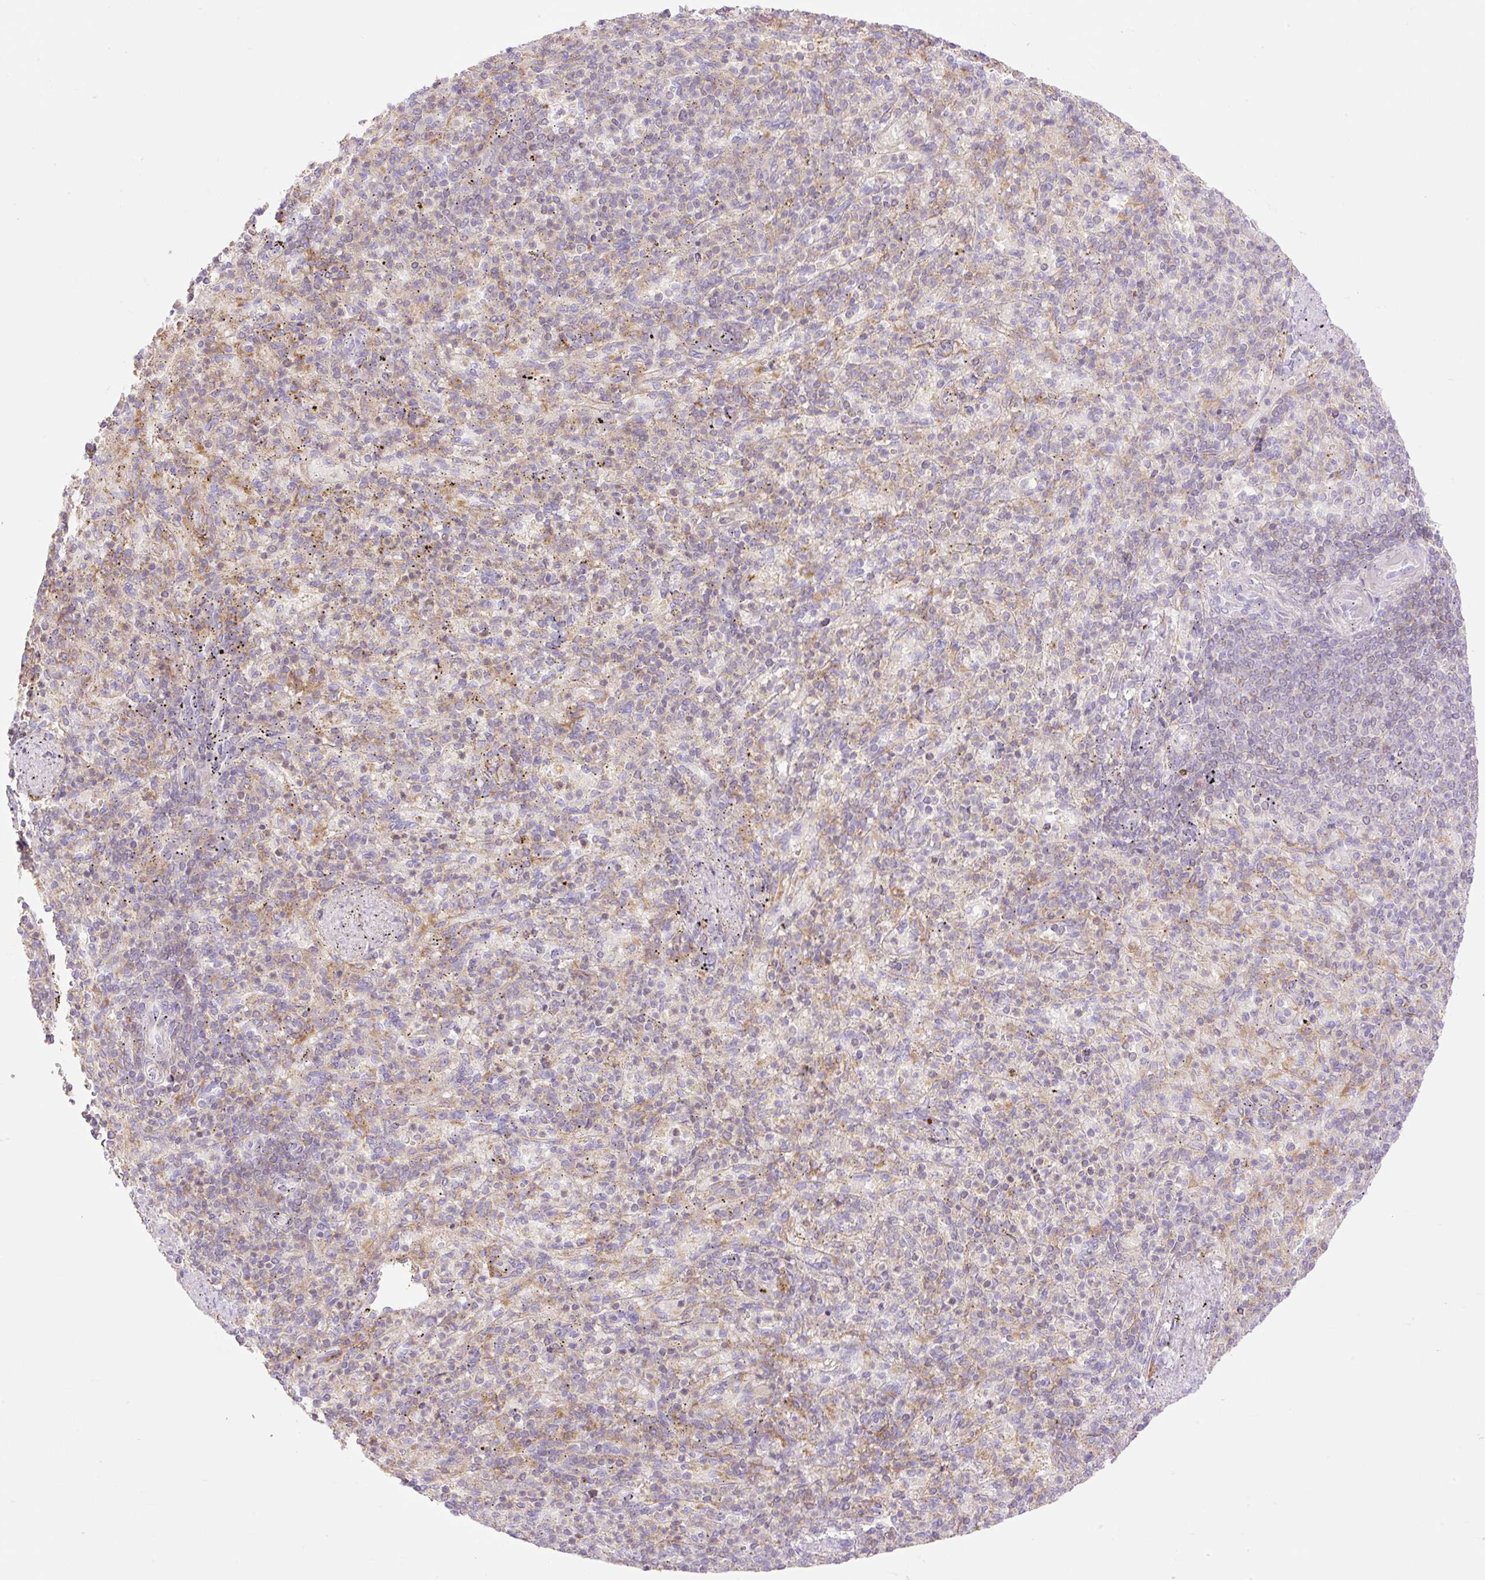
{"staining": {"intensity": "weak", "quantity": "<25%", "location": "cytoplasmic/membranous"}, "tissue": "spleen", "cell_type": "Cells in red pulp", "image_type": "normal", "snomed": [{"axis": "morphology", "description": "Normal tissue, NOS"}, {"axis": "topography", "description": "Spleen"}], "caption": "This is an immunohistochemistry (IHC) micrograph of benign spleen. There is no staining in cells in red pulp.", "gene": "VPS25", "patient": {"sex": "female", "age": 74}}